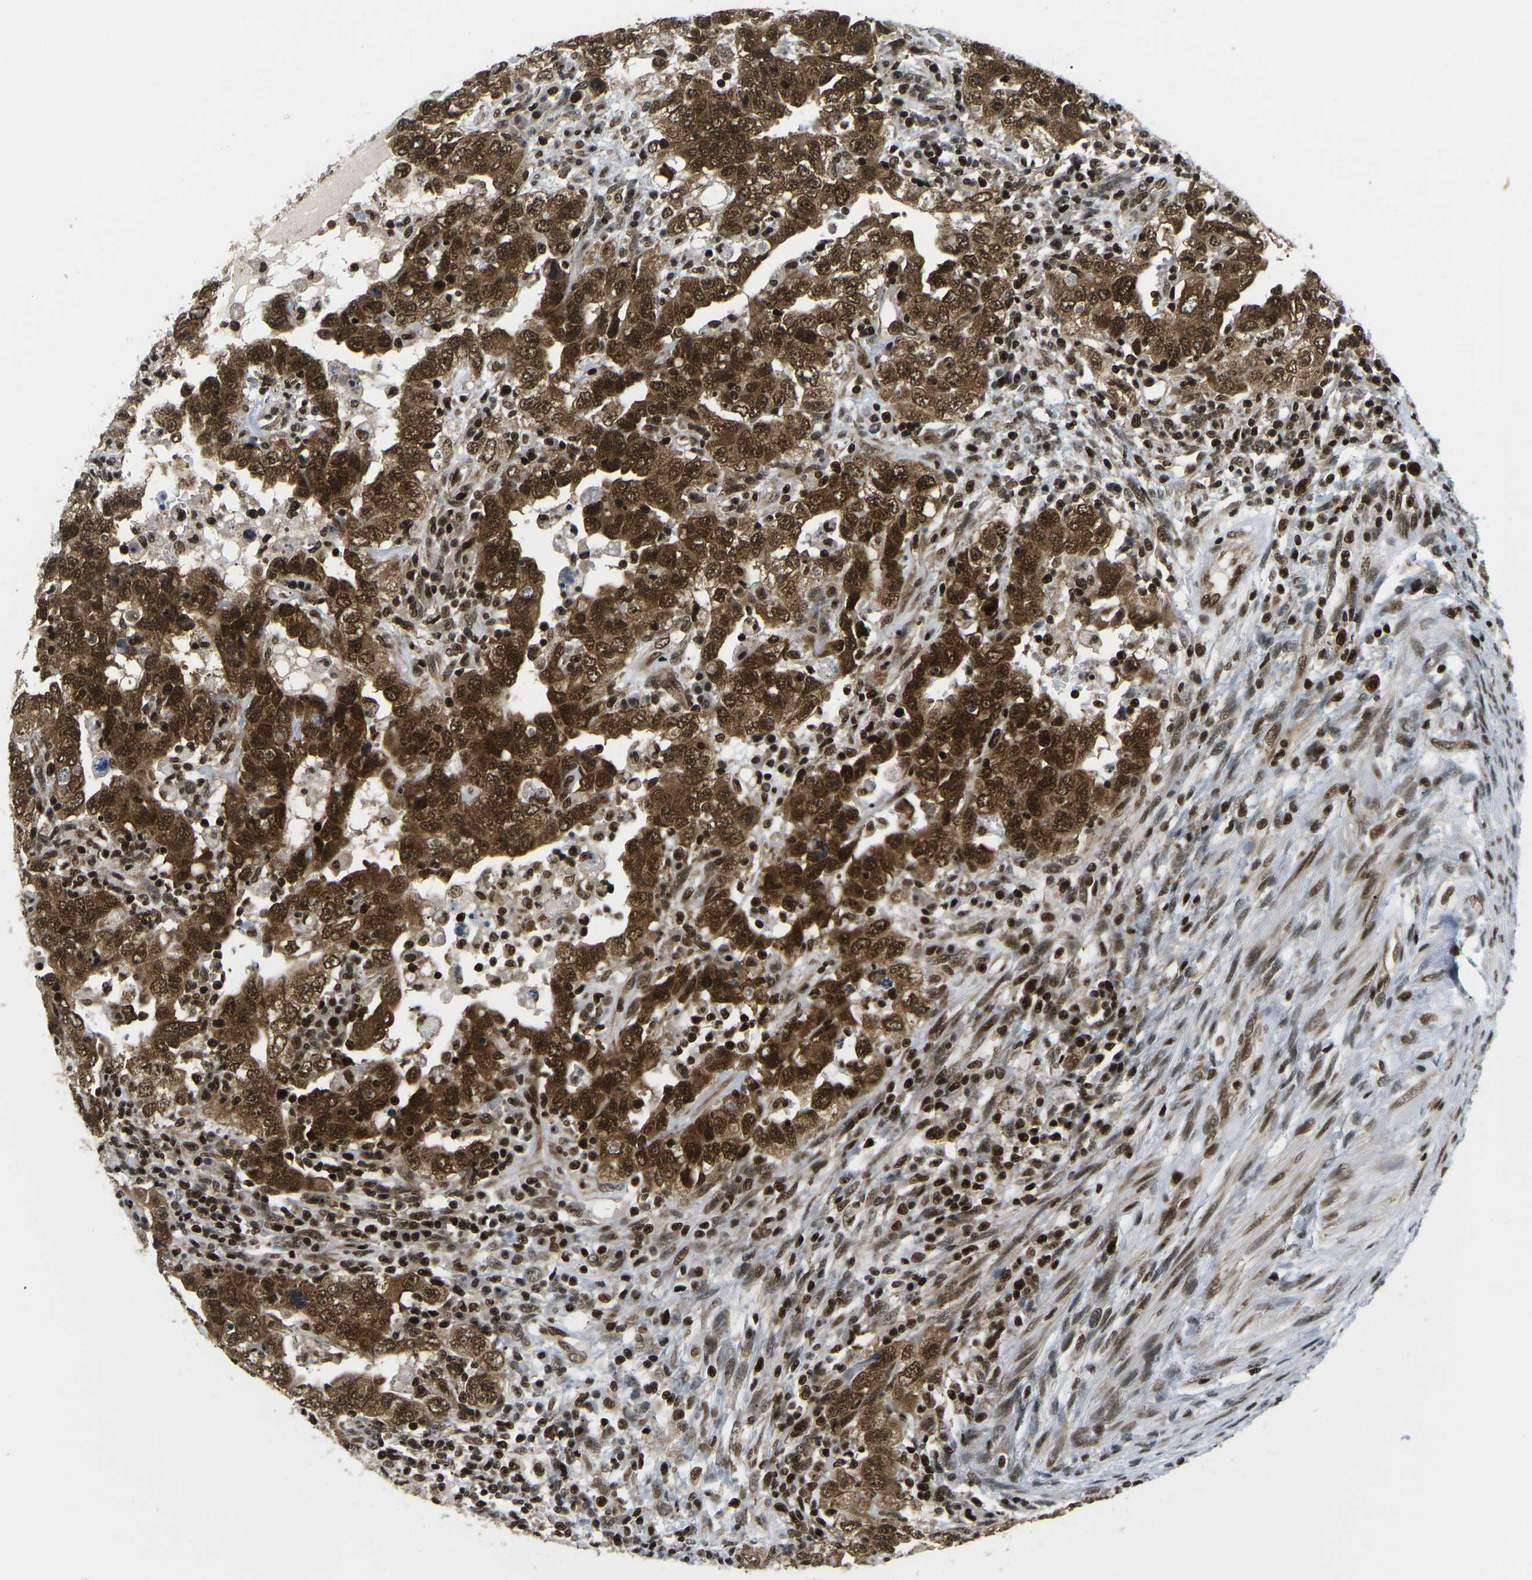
{"staining": {"intensity": "strong", "quantity": ">75%", "location": "cytoplasmic/membranous,nuclear"}, "tissue": "testis cancer", "cell_type": "Tumor cells", "image_type": "cancer", "snomed": [{"axis": "morphology", "description": "Carcinoma, Embryonal, NOS"}, {"axis": "topography", "description": "Testis"}], "caption": "There is high levels of strong cytoplasmic/membranous and nuclear staining in tumor cells of testis cancer (embryonal carcinoma), as demonstrated by immunohistochemical staining (brown color).", "gene": "CELF1", "patient": {"sex": "male", "age": 26}}